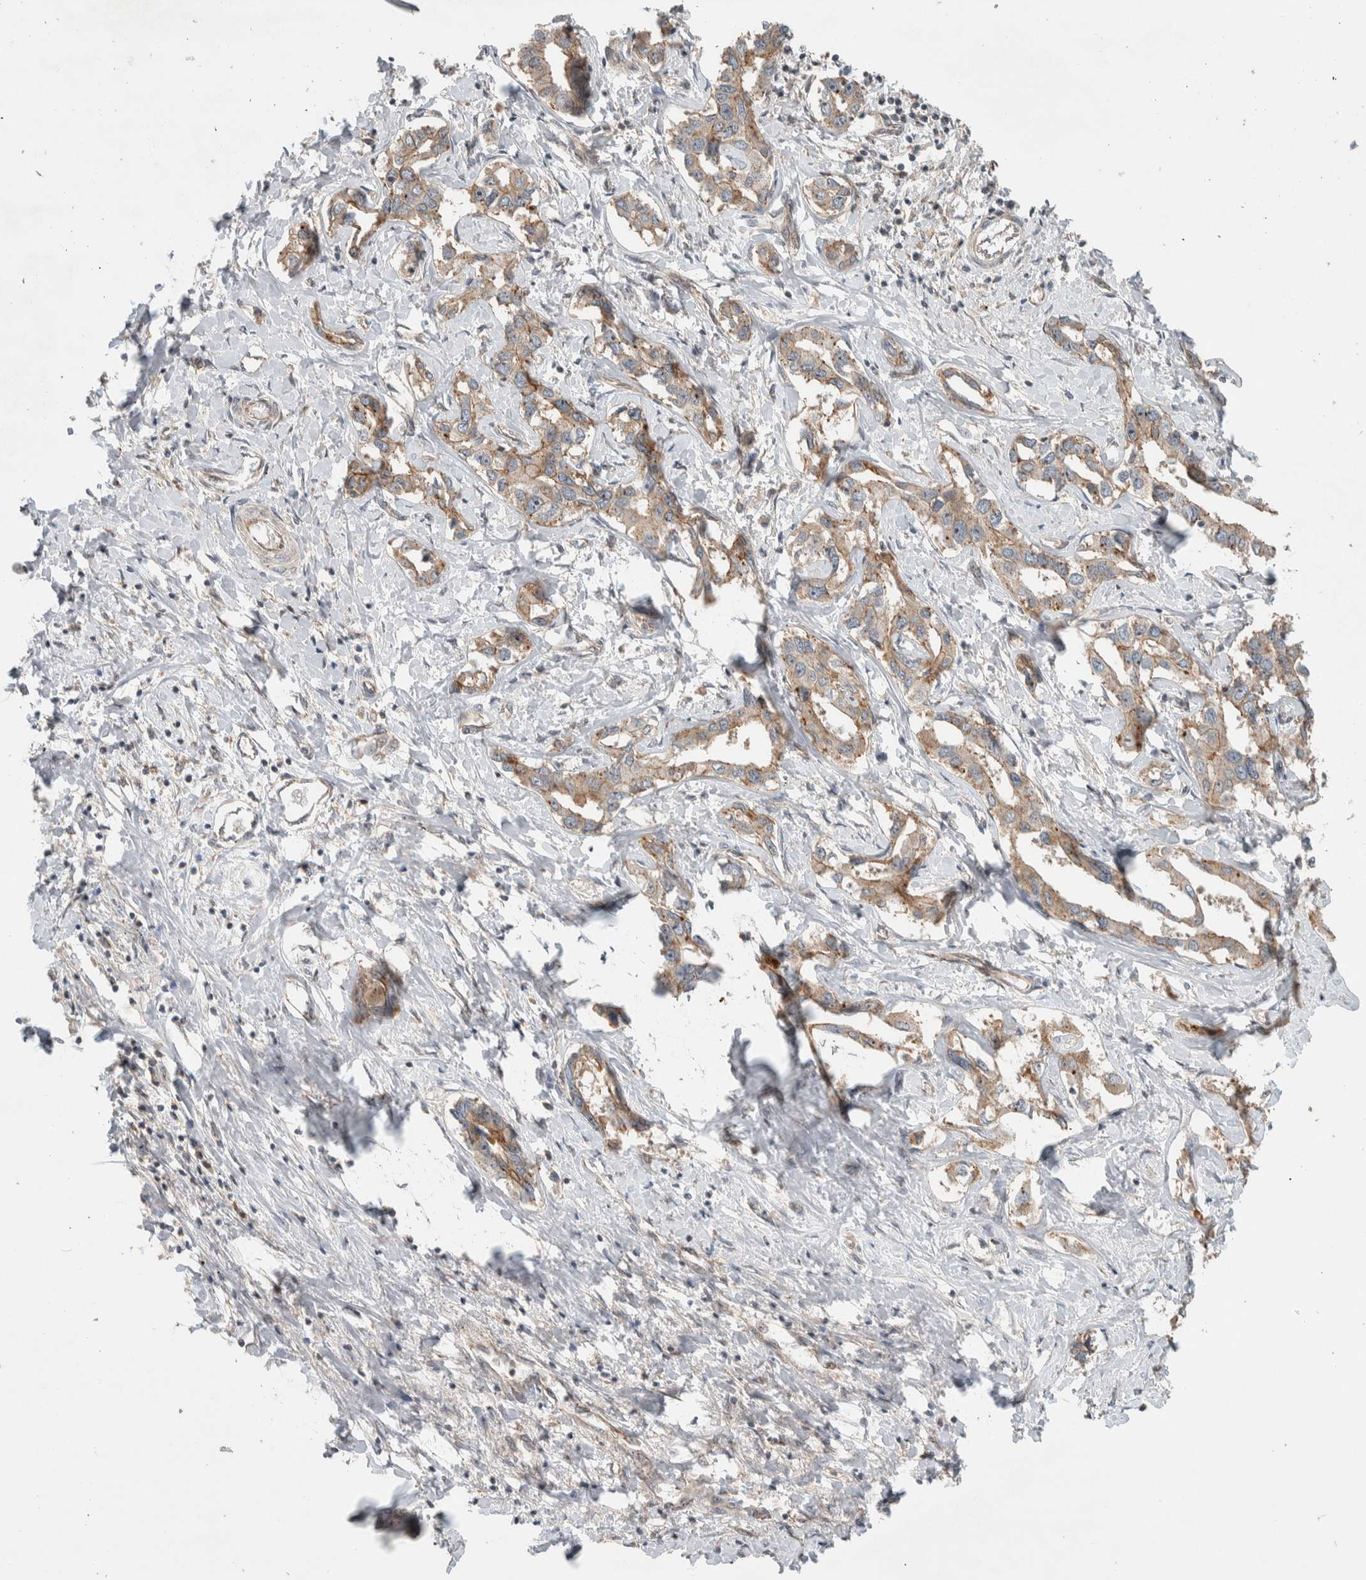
{"staining": {"intensity": "moderate", "quantity": "25%-75%", "location": "cytoplasmic/membranous"}, "tissue": "liver cancer", "cell_type": "Tumor cells", "image_type": "cancer", "snomed": [{"axis": "morphology", "description": "Cholangiocarcinoma"}, {"axis": "topography", "description": "Liver"}], "caption": "This is a histology image of immunohistochemistry staining of liver cholangiocarcinoma, which shows moderate positivity in the cytoplasmic/membranous of tumor cells.", "gene": "DEPTOR", "patient": {"sex": "male", "age": 59}}